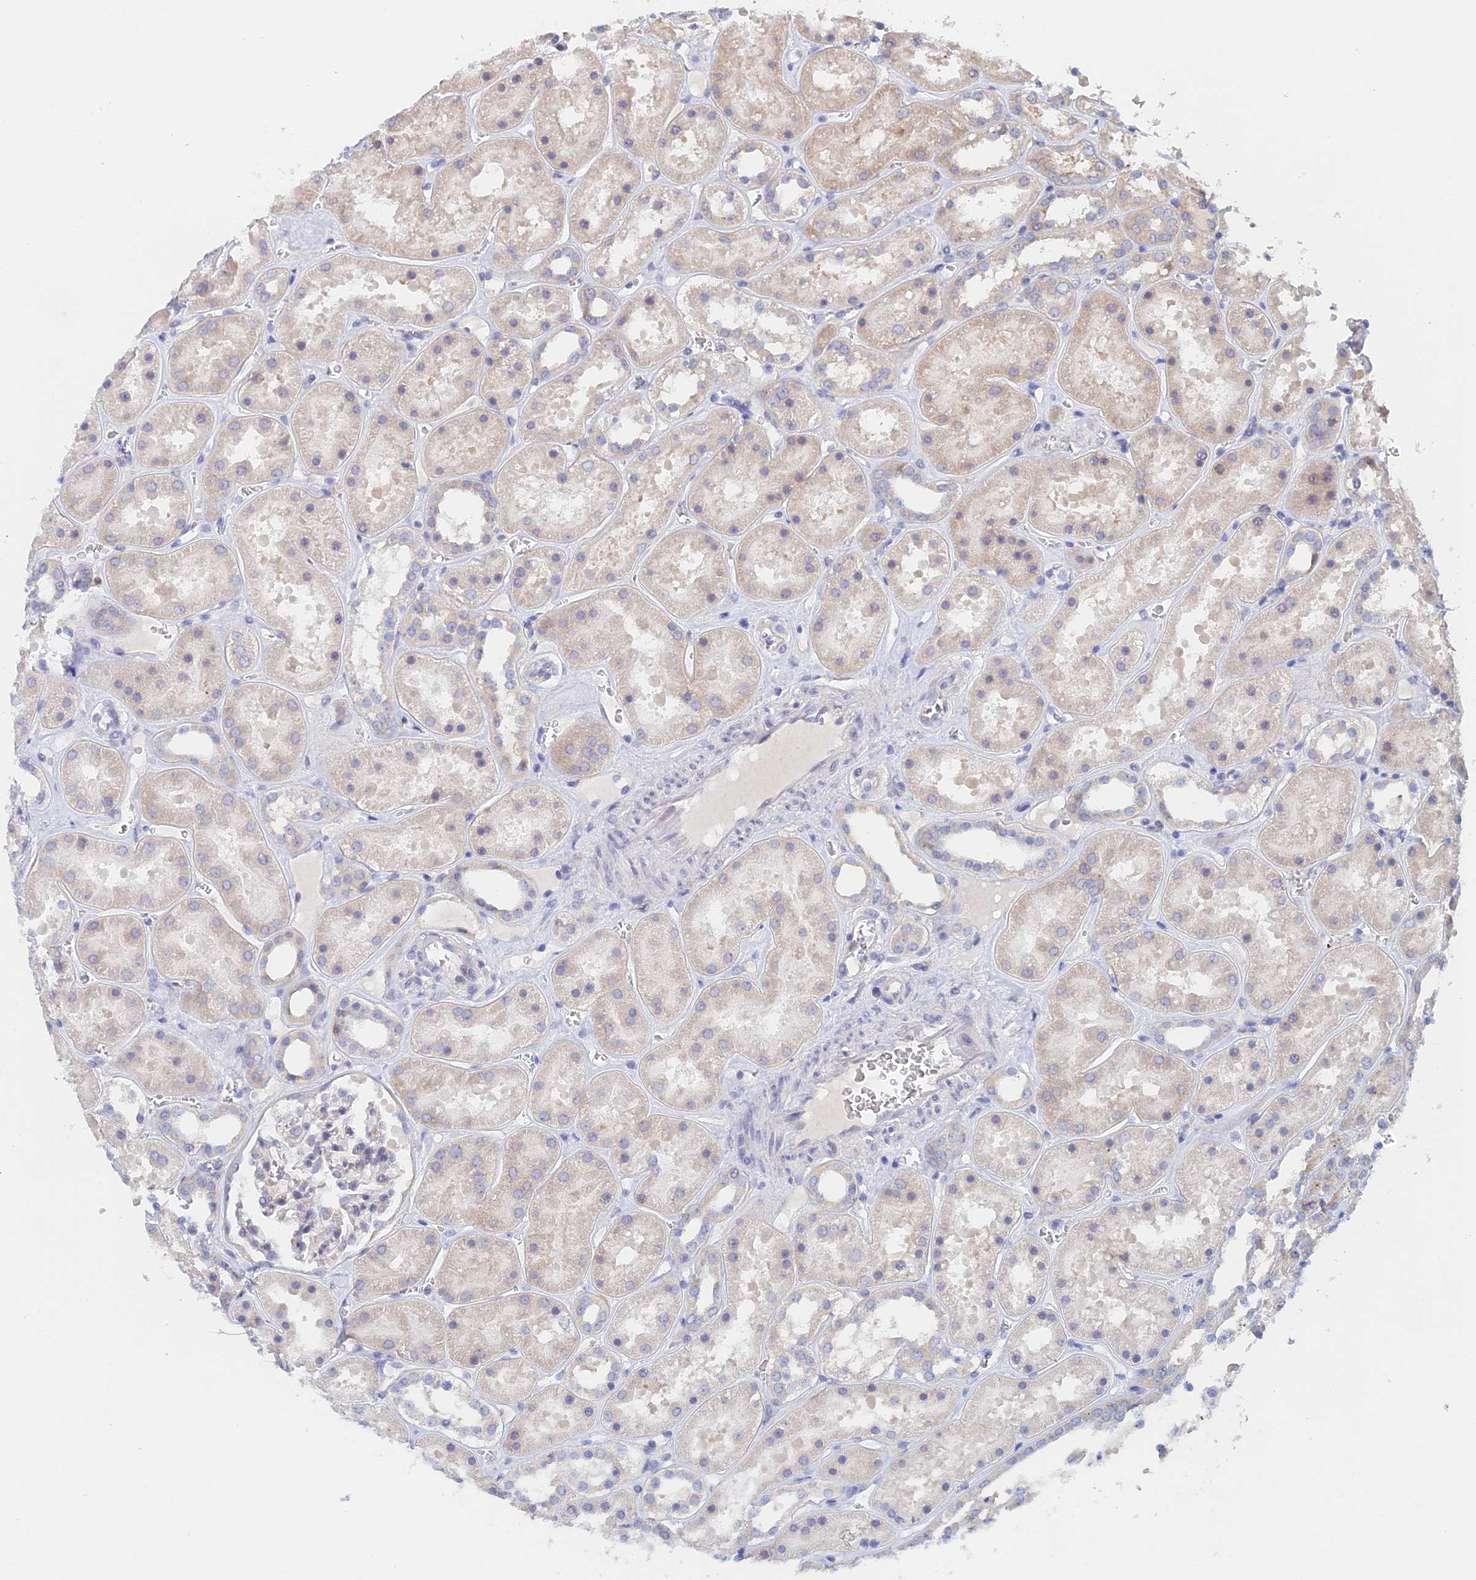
{"staining": {"intensity": "negative", "quantity": "none", "location": "none"}, "tissue": "kidney", "cell_type": "Cells in glomeruli", "image_type": "normal", "snomed": [{"axis": "morphology", "description": "Normal tissue, NOS"}, {"axis": "topography", "description": "Kidney"}], "caption": "Cells in glomeruli show no significant staining in benign kidney. Brightfield microscopy of immunohistochemistry (IHC) stained with DAB (brown) and hematoxylin (blue), captured at high magnification.", "gene": "ELOF1", "patient": {"sex": "female", "age": 41}}